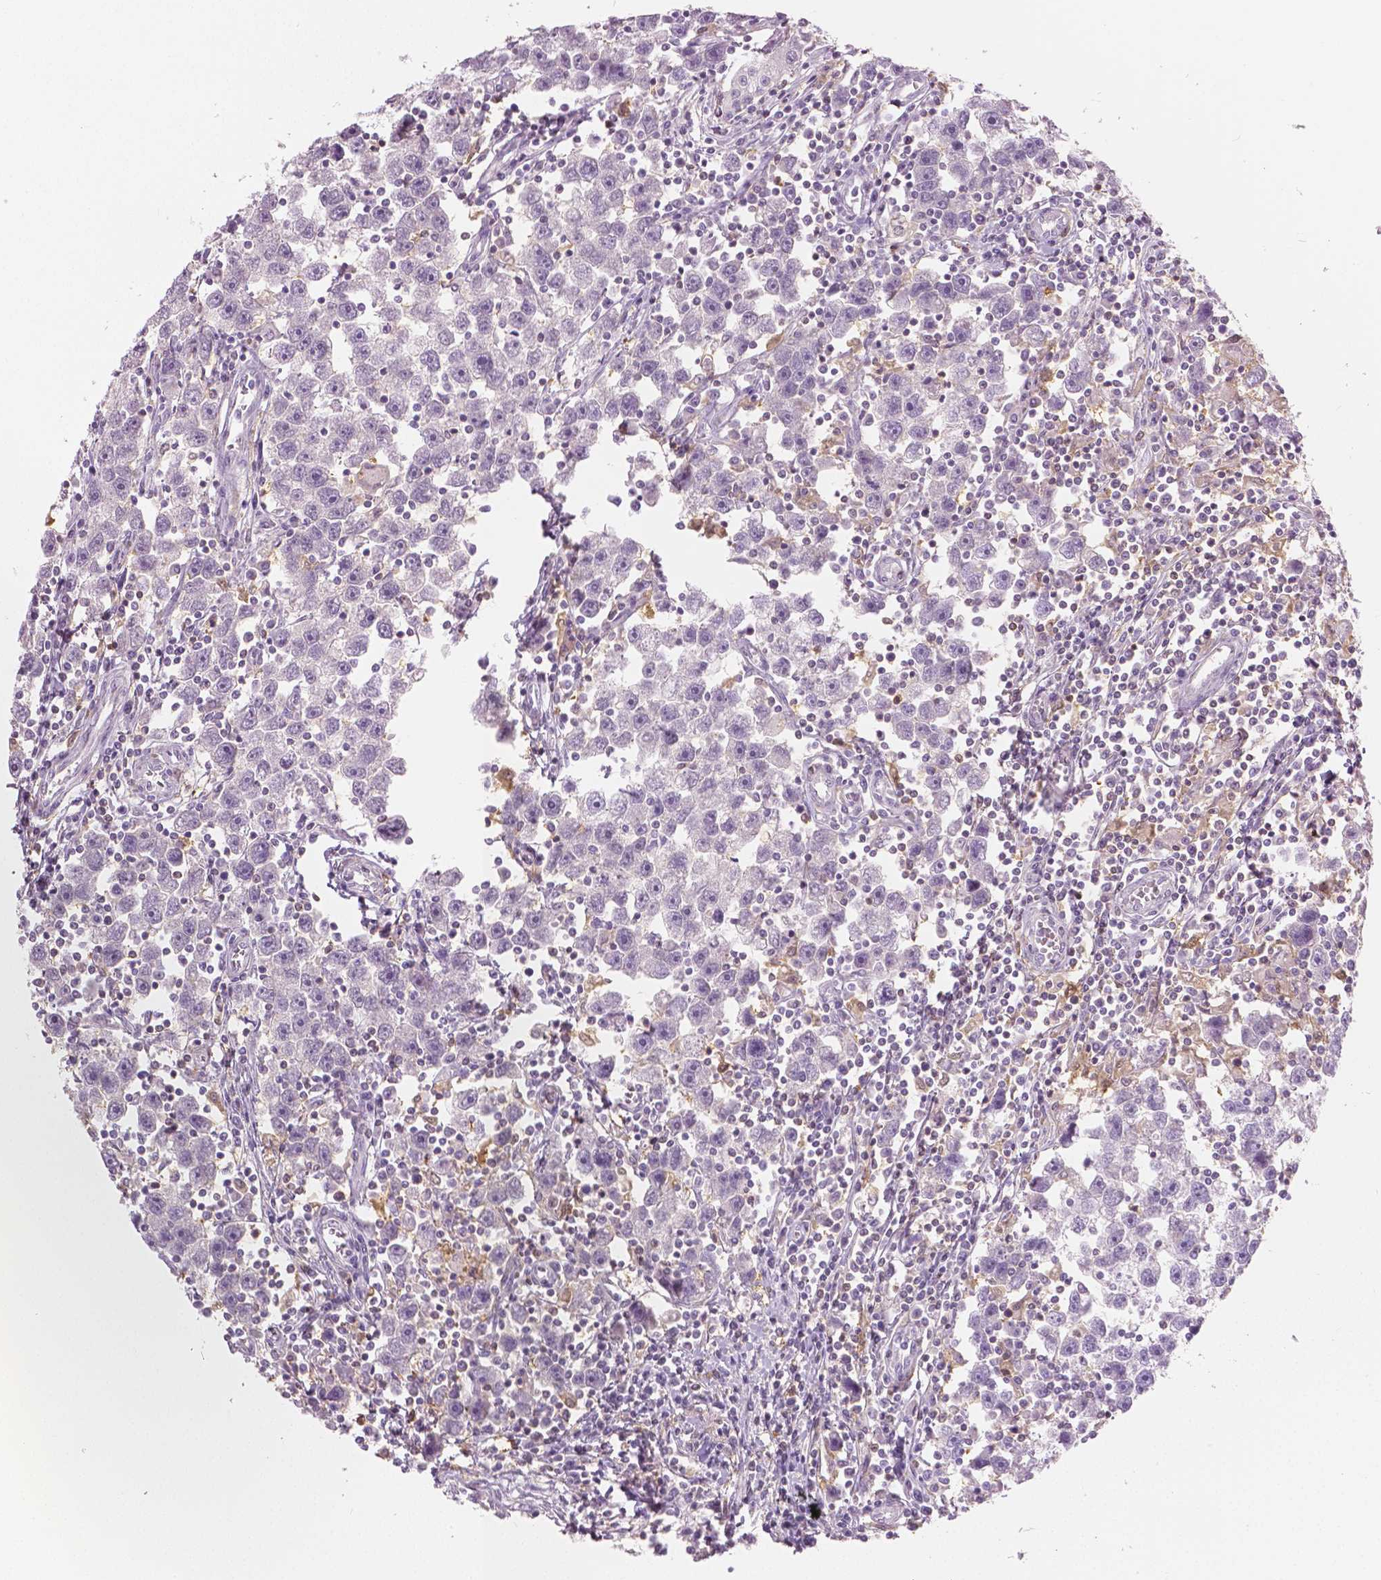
{"staining": {"intensity": "negative", "quantity": "none", "location": "none"}, "tissue": "testis cancer", "cell_type": "Tumor cells", "image_type": "cancer", "snomed": [{"axis": "morphology", "description": "Seminoma, NOS"}, {"axis": "topography", "description": "Testis"}], "caption": "This is a image of immunohistochemistry (IHC) staining of testis cancer (seminoma), which shows no expression in tumor cells.", "gene": "GALM", "patient": {"sex": "male", "age": 30}}